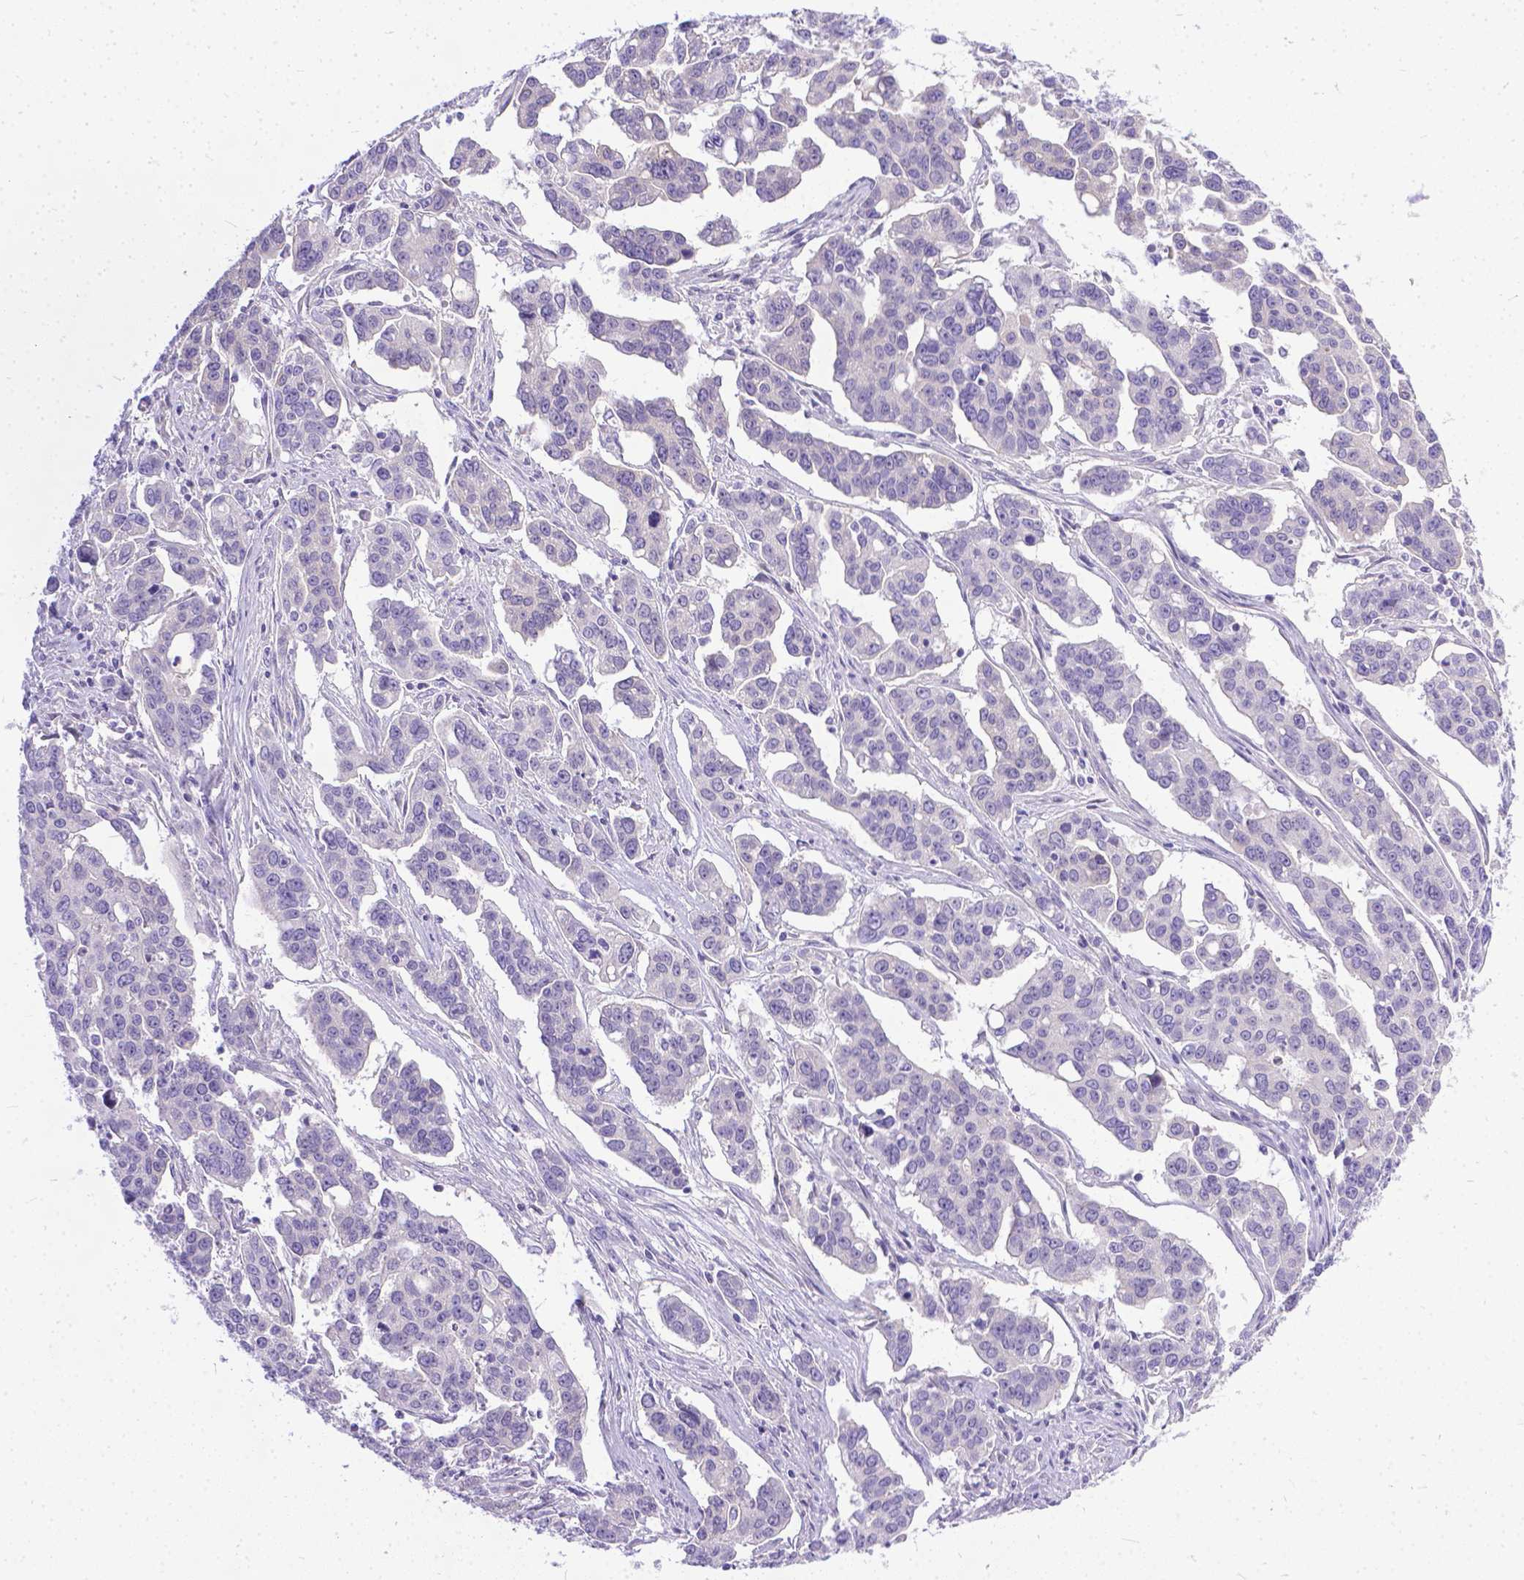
{"staining": {"intensity": "negative", "quantity": "none", "location": "none"}, "tissue": "ovarian cancer", "cell_type": "Tumor cells", "image_type": "cancer", "snomed": [{"axis": "morphology", "description": "Carcinoma, endometroid"}, {"axis": "topography", "description": "Ovary"}], "caption": "This histopathology image is of endometroid carcinoma (ovarian) stained with immunohistochemistry (IHC) to label a protein in brown with the nuclei are counter-stained blue. There is no expression in tumor cells.", "gene": "TTLL6", "patient": {"sex": "female", "age": 78}}